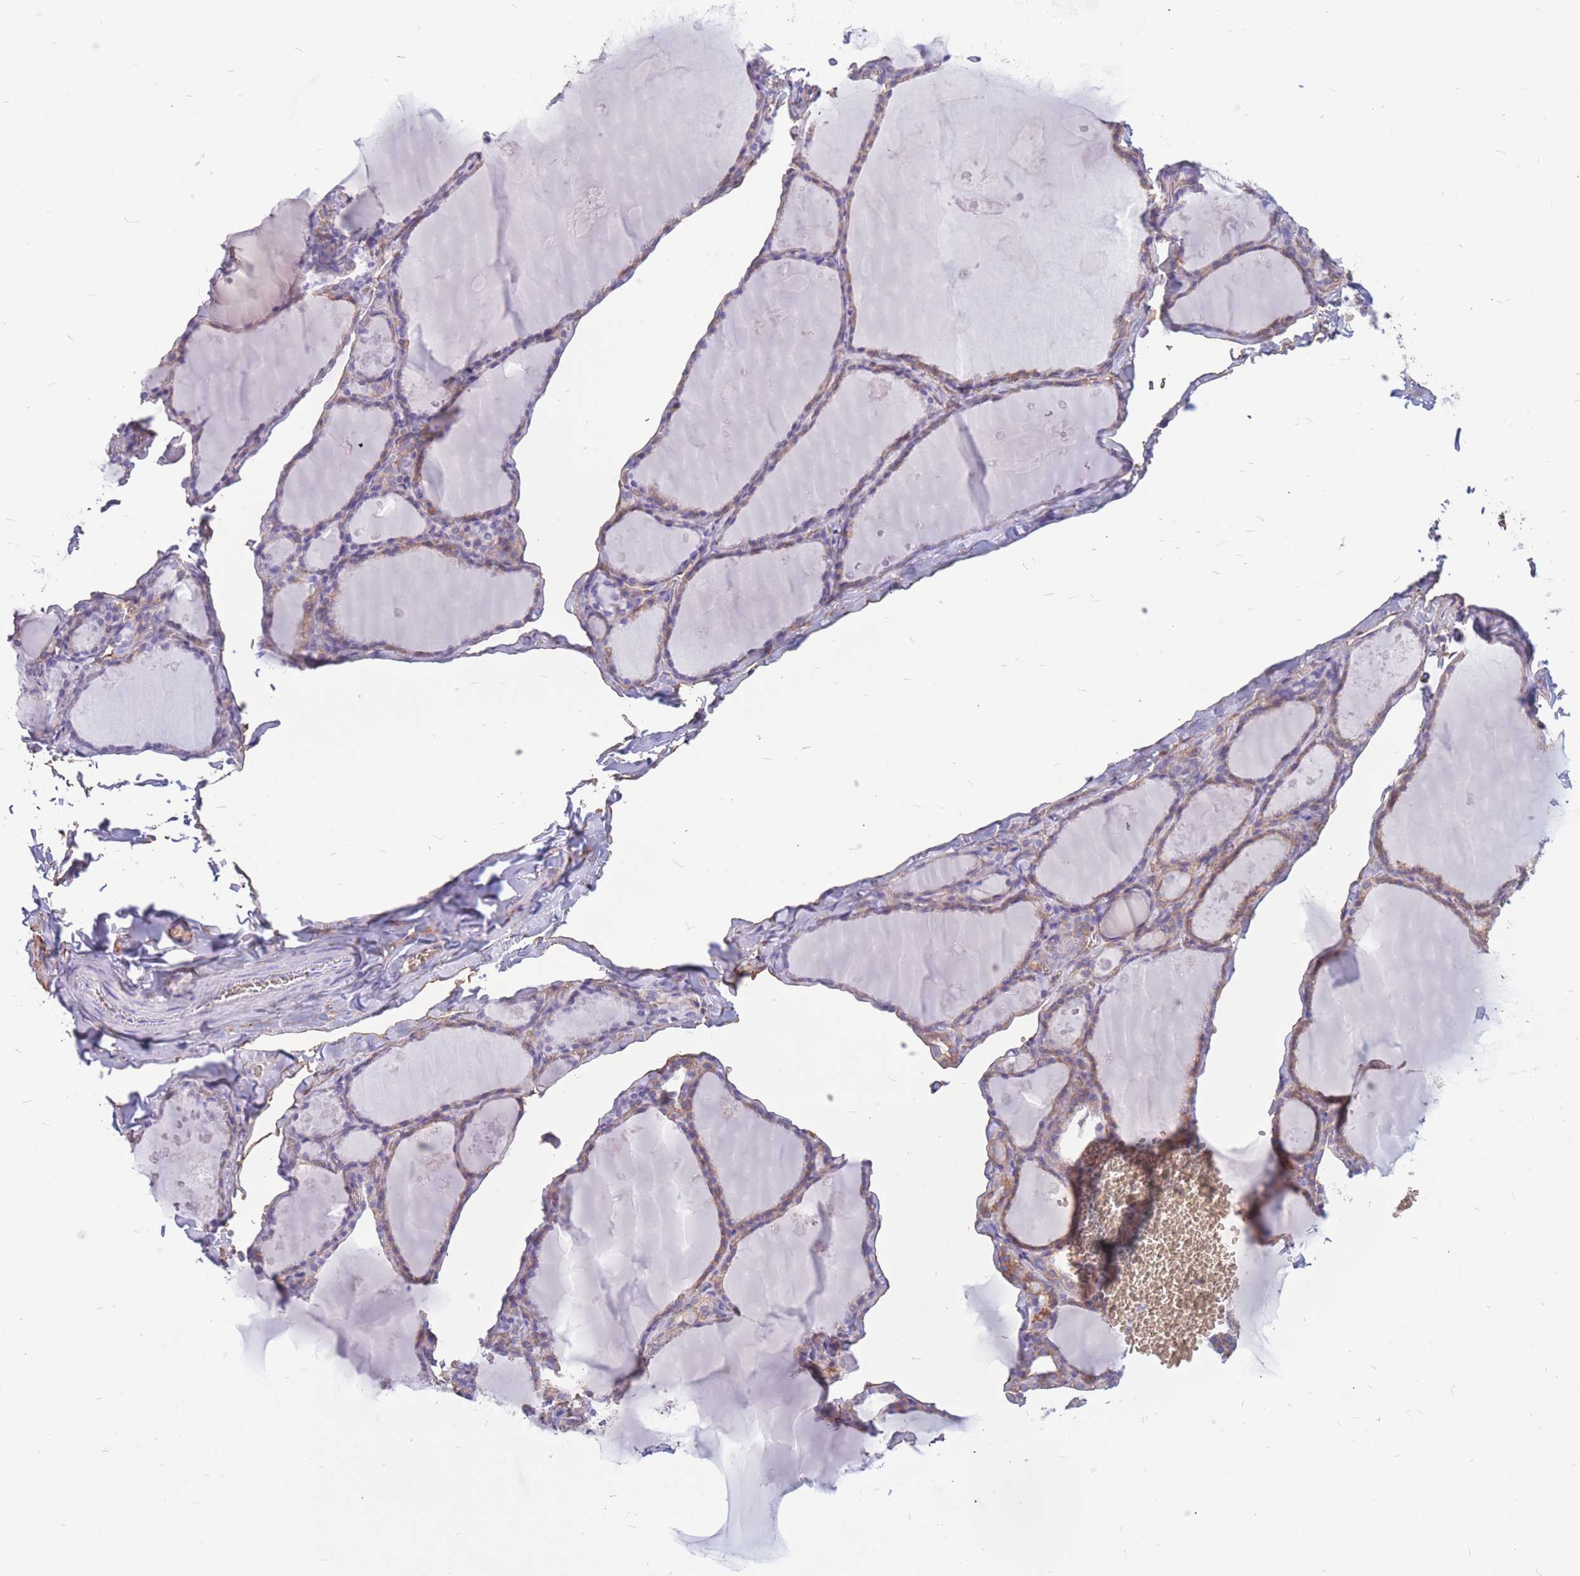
{"staining": {"intensity": "weak", "quantity": "25%-75%", "location": "cytoplasmic/membranous"}, "tissue": "thyroid gland", "cell_type": "Glandular cells", "image_type": "normal", "snomed": [{"axis": "morphology", "description": "Normal tissue, NOS"}, {"axis": "topography", "description": "Thyroid gland"}], "caption": "Human thyroid gland stained with a protein marker exhibits weak staining in glandular cells.", "gene": "ADD2", "patient": {"sex": "male", "age": 56}}